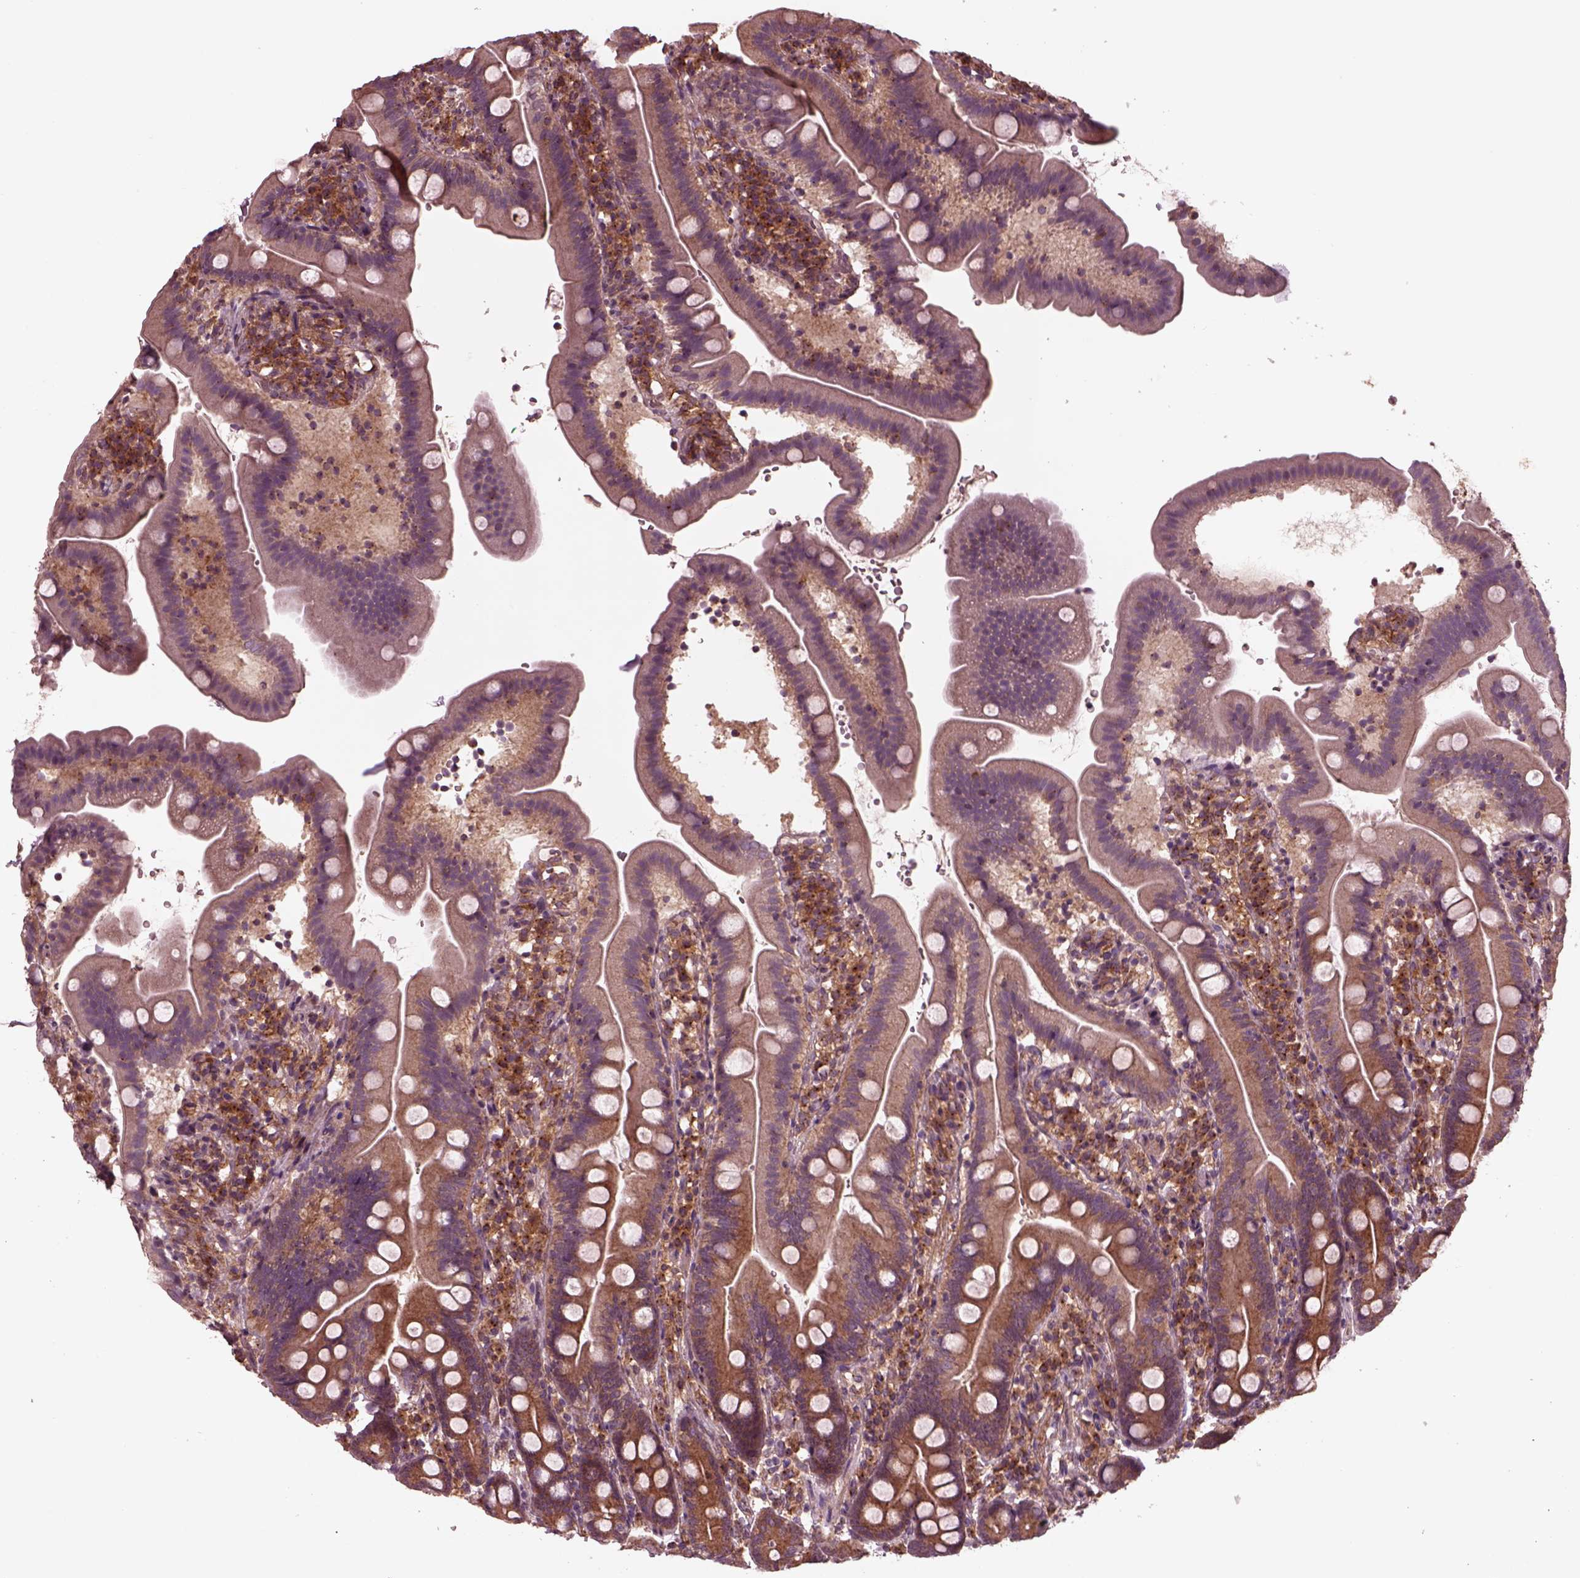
{"staining": {"intensity": "moderate", "quantity": "<25%", "location": "cytoplasmic/membranous"}, "tissue": "duodenum", "cell_type": "Glandular cells", "image_type": "normal", "snomed": [{"axis": "morphology", "description": "Normal tissue, NOS"}, {"axis": "topography", "description": "Duodenum"}], "caption": "Unremarkable duodenum reveals moderate cytoplasmic/membranous expression in approximately <25% of glandular cells, visualized by immunohistochemistry.", "gene": "TUBG1", "patient": {"sex": "female", "age": 67}}